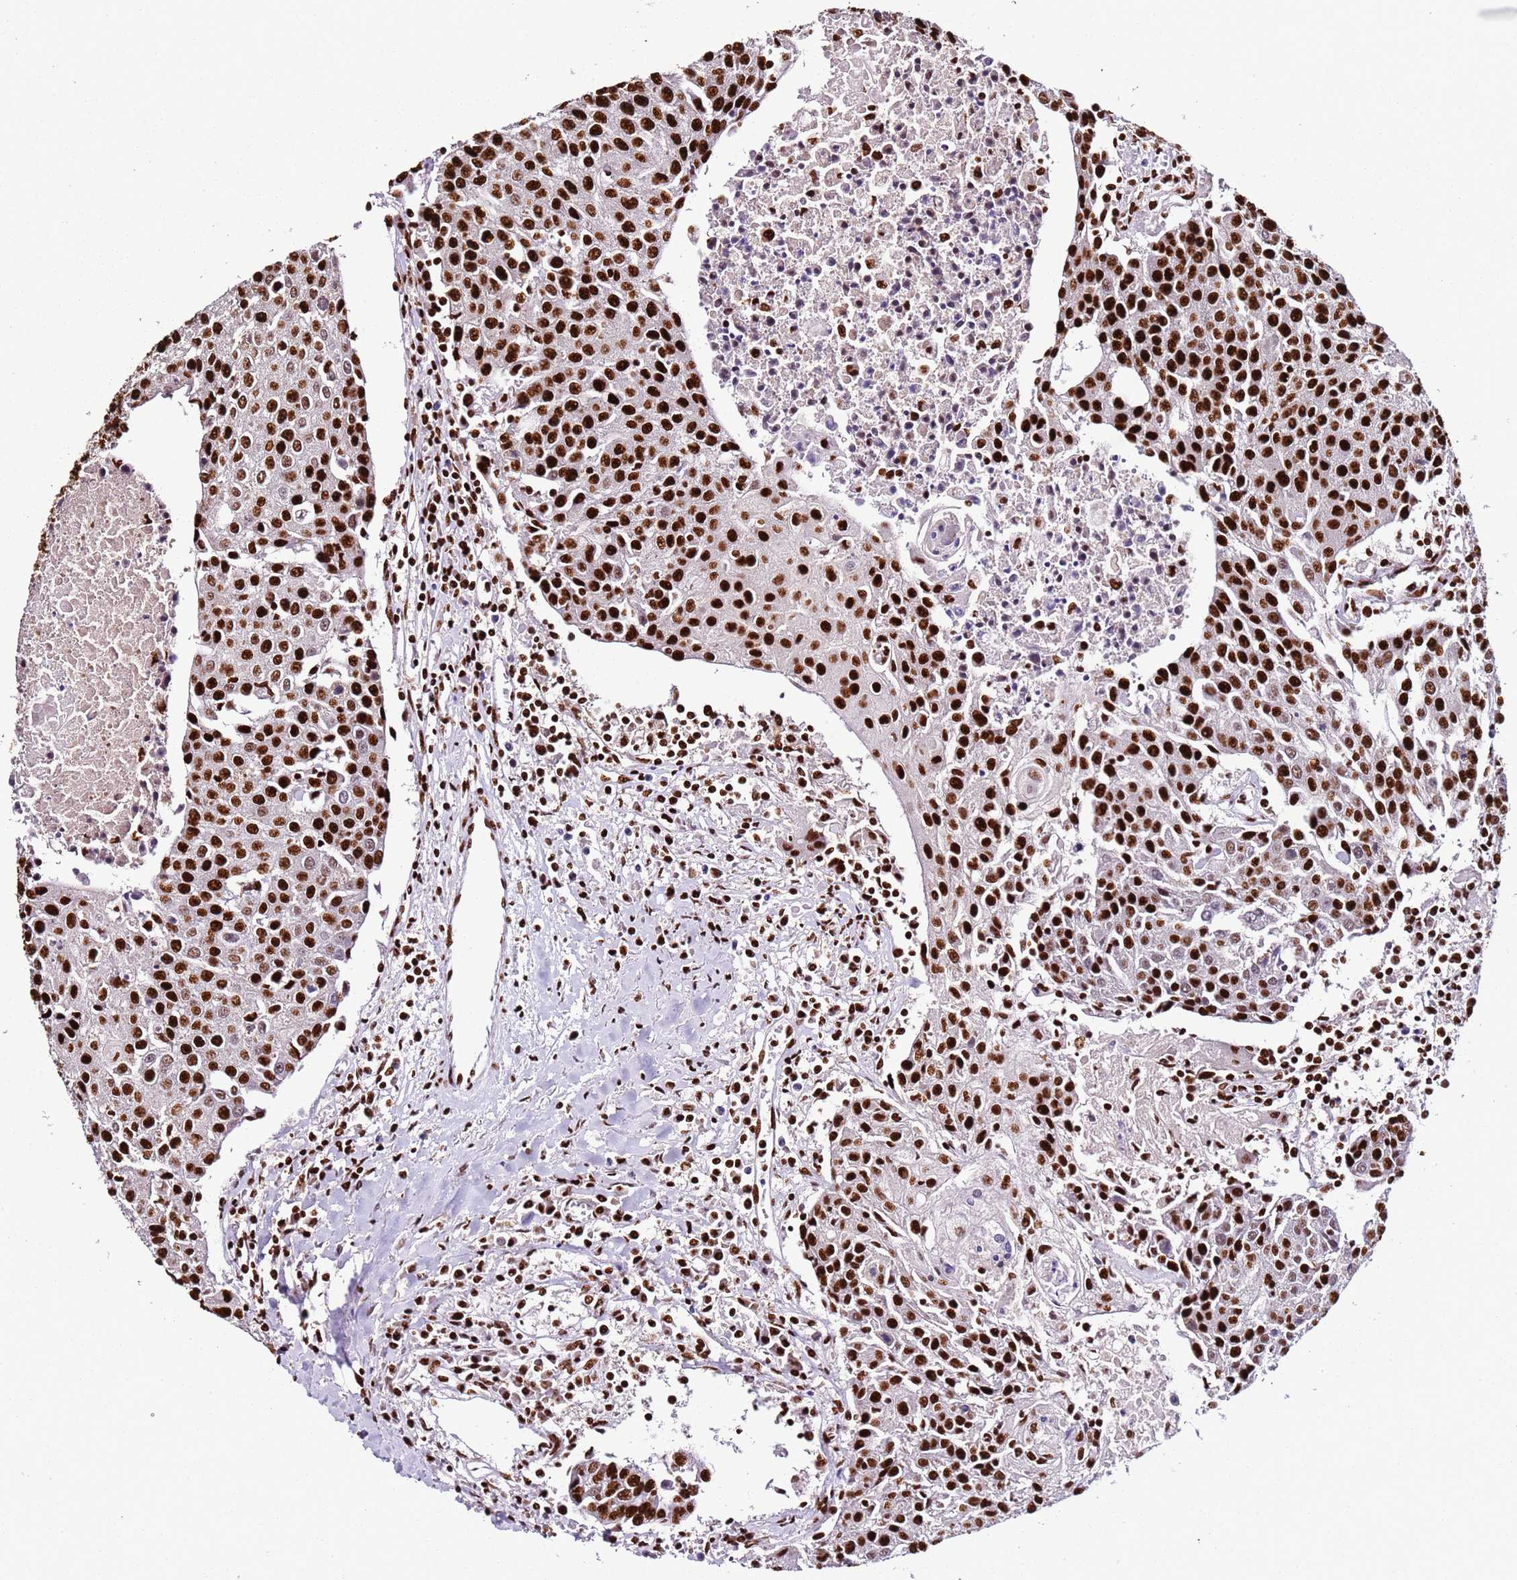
{"staining": {"intensity": "strong", "quantity": ">75%", "location": "nuclear"}, "tissue": "urothelial cancer", "cell_type": "Tumor cells", "image_type": "cancer", "snomed": [{"axis": "morphology", "description": "Urothelial carcinoma, High grade"}, {"axis": "topography", "description": "Urinary bladder"}], "caption": "Protein staining of urothelial carcinoma (high-grade) tissue reveals strong nuclear positivity in approximately >75% of tumor cells. Using DAB (3,3'-diaminobenzidine) (brown) and hematoxylin (blue) stains, captured at high magnification using brightfield microscopy.", "gene": "C6orf226", "patient": {"sex": "female", "age": 85}}